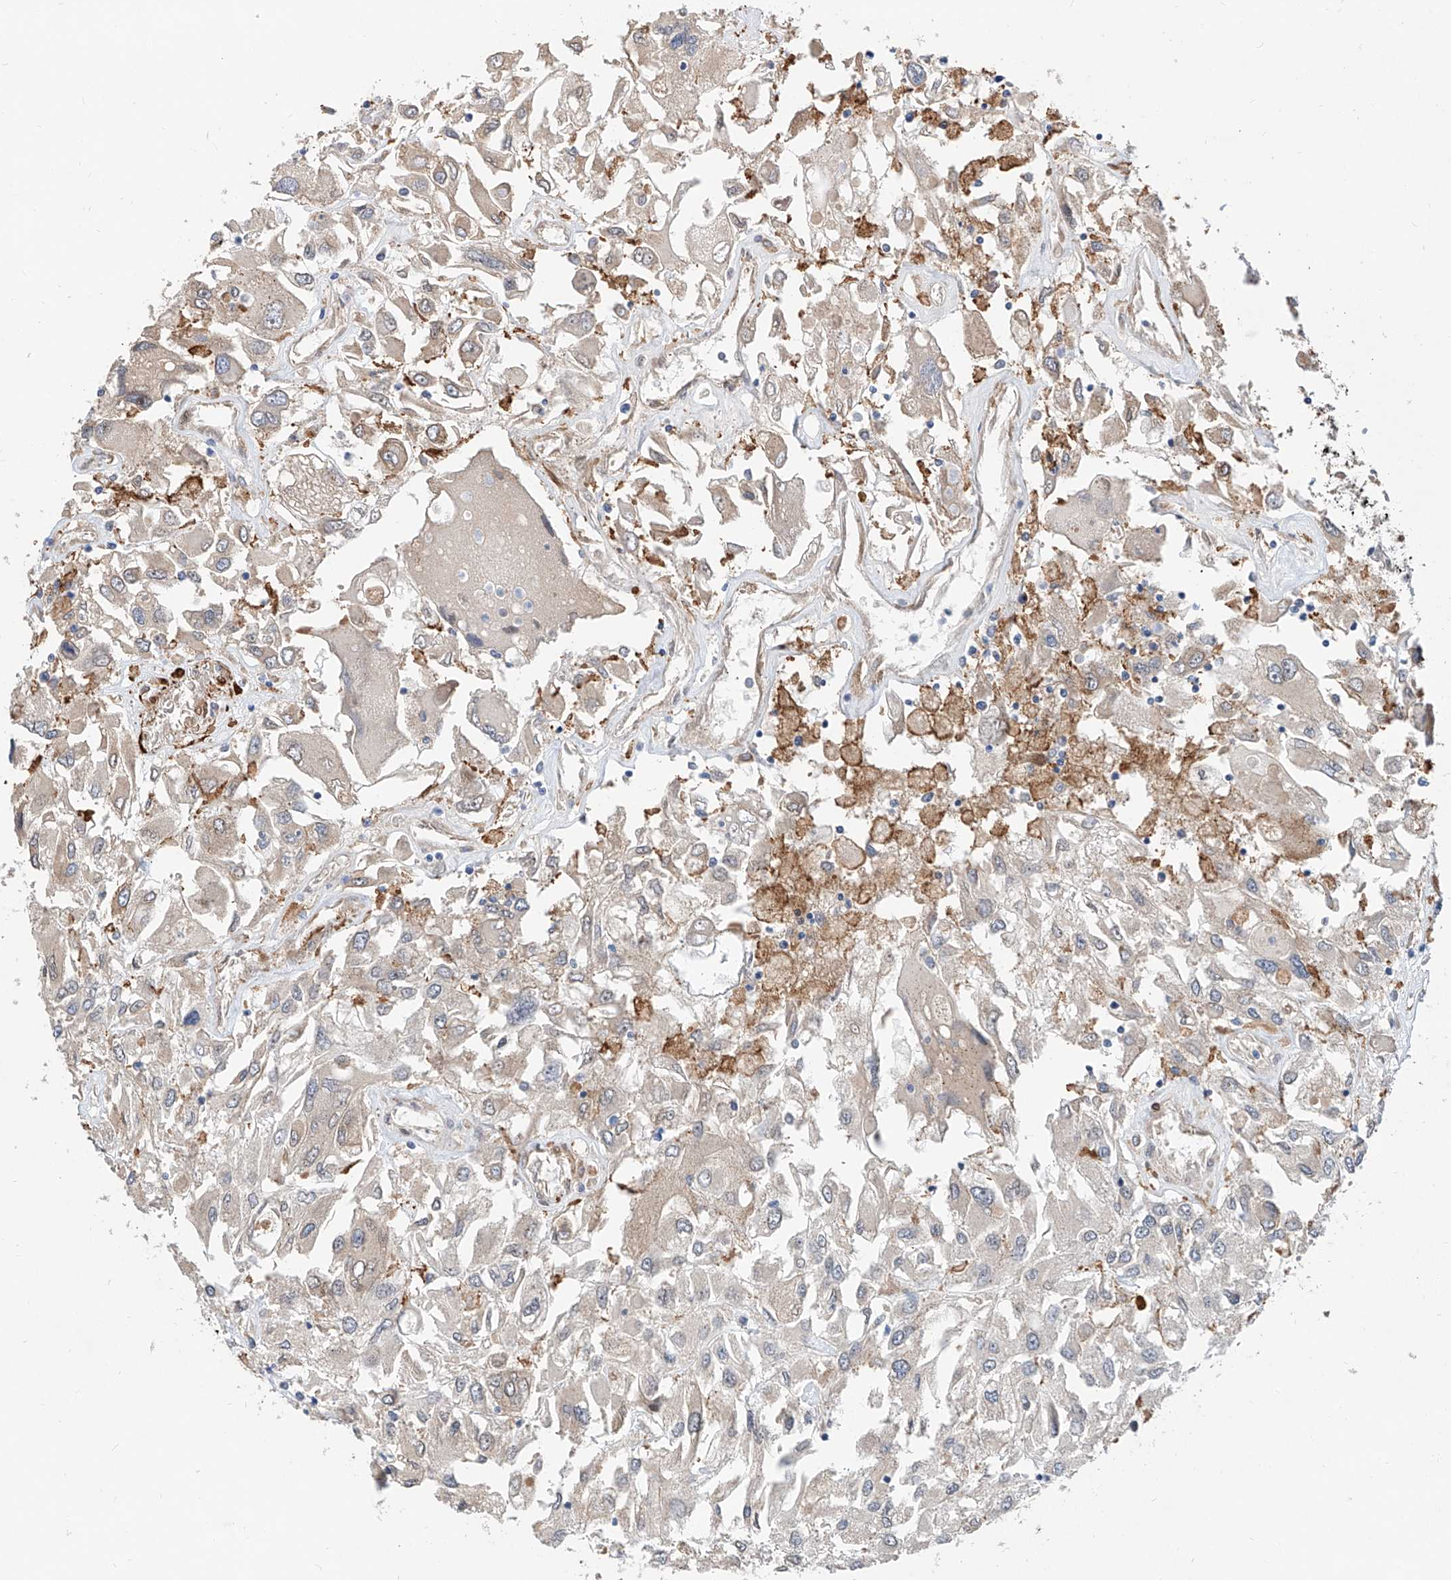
{"staining": {"intensity": "negative", "quantity": "none", "location": "none"}, "tissue": "renal cancer", "cell_type": "Tumor cells", "image_type": "cancer", "snomed": [{"axis": "morphology", "description": "Adenocarcinoma, NOS"}, {"axis": "topography", "description": "Kidney"}], "caption": "The histopathology image exhibits no staining of tumor cells in renal cancer. (DAB (3,3'-diaminobenzidine) immunohistochemistry (IHC) with hematoxylin counter stain).", "gene": "MAGEE2", "patient": {"sex": "female", "age": 52}}